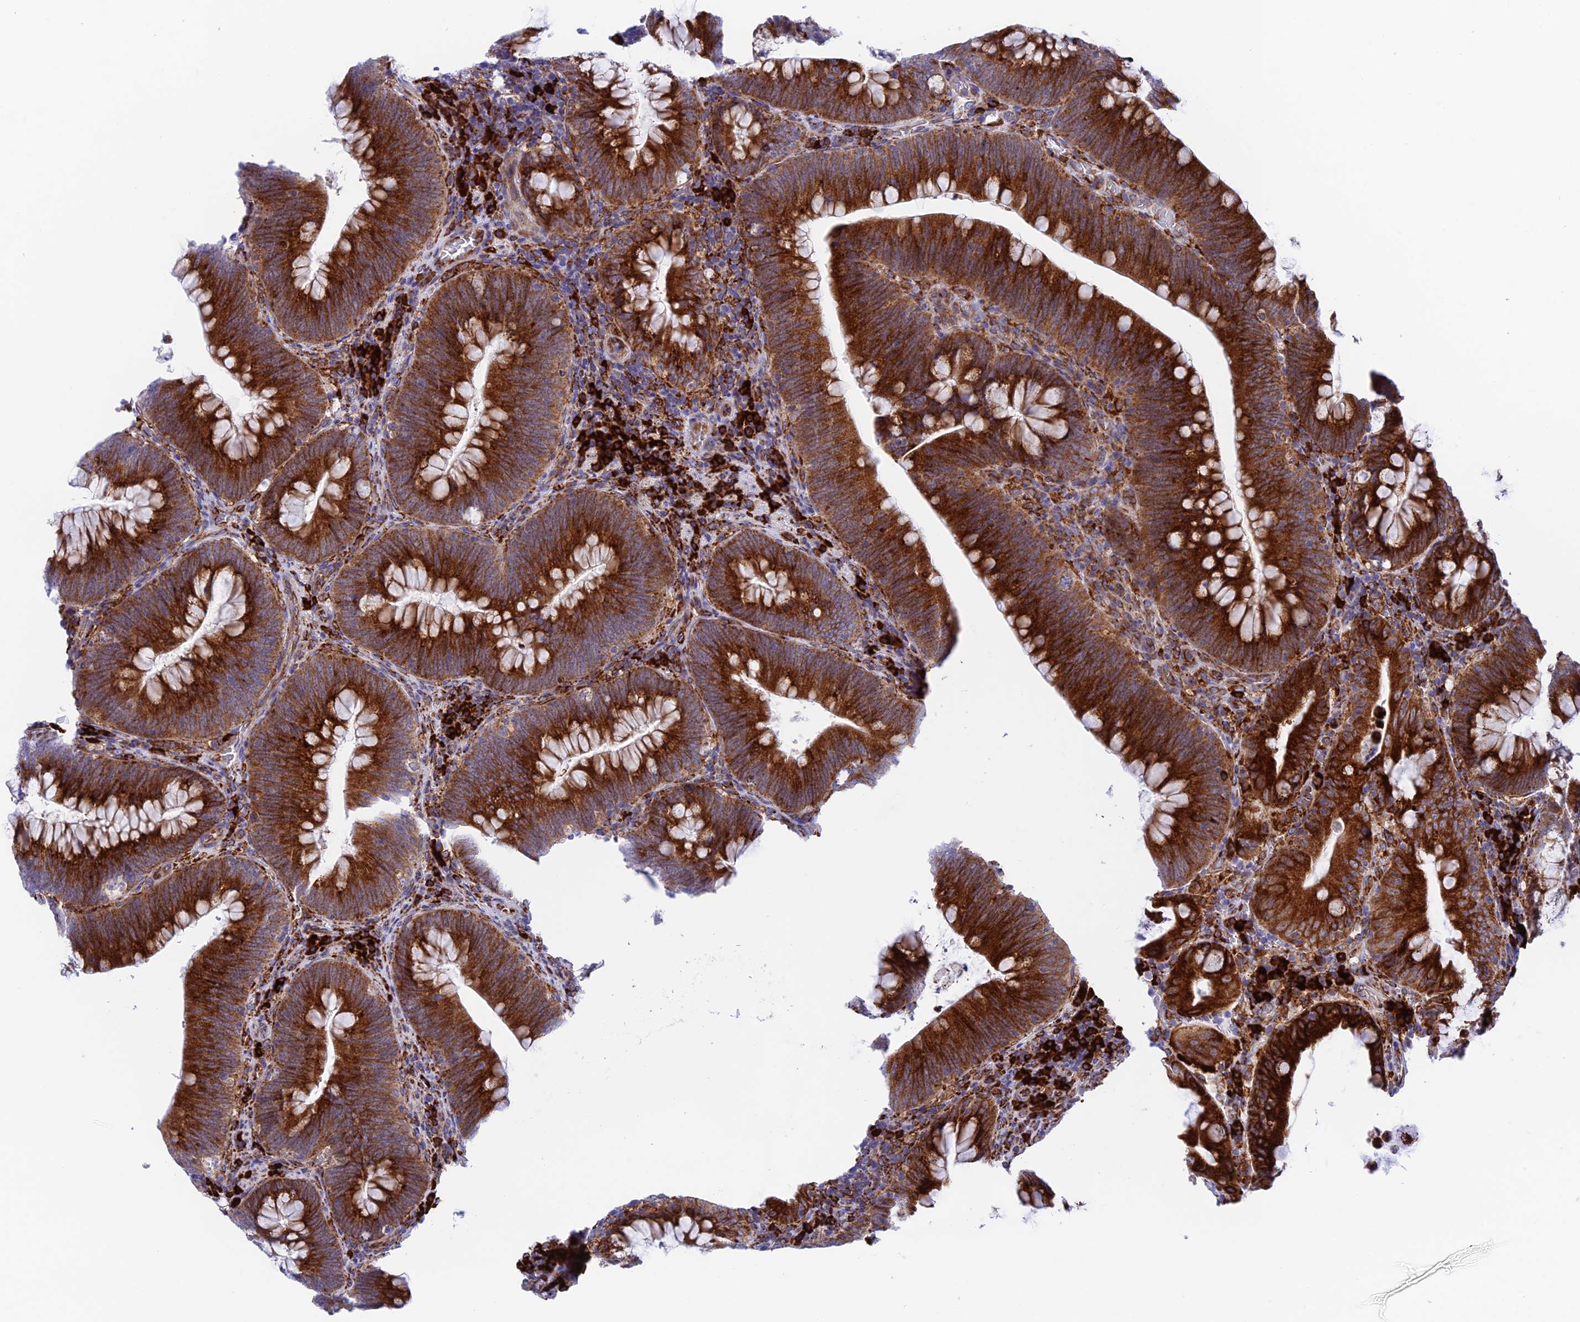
{"staining": {"intensity": "strong", "quantity": ">75%", "location": "cytoplasmic/membranous"}, "tissue": "colorectal cancer", "cell_type": "Tumor cells", "image_type": "cancer", "snomed": [{"axis": "morphology", "description": "Normal tissue, NOS"}, {"axis": "topography", "description": "Colon"}], "caption": "Human colorectal cancer stained with a protein marker demonstrates strong staining in tumor cells.", "gene": "TUBGCP6", "patient": {"sex": "female", "age": 82}}